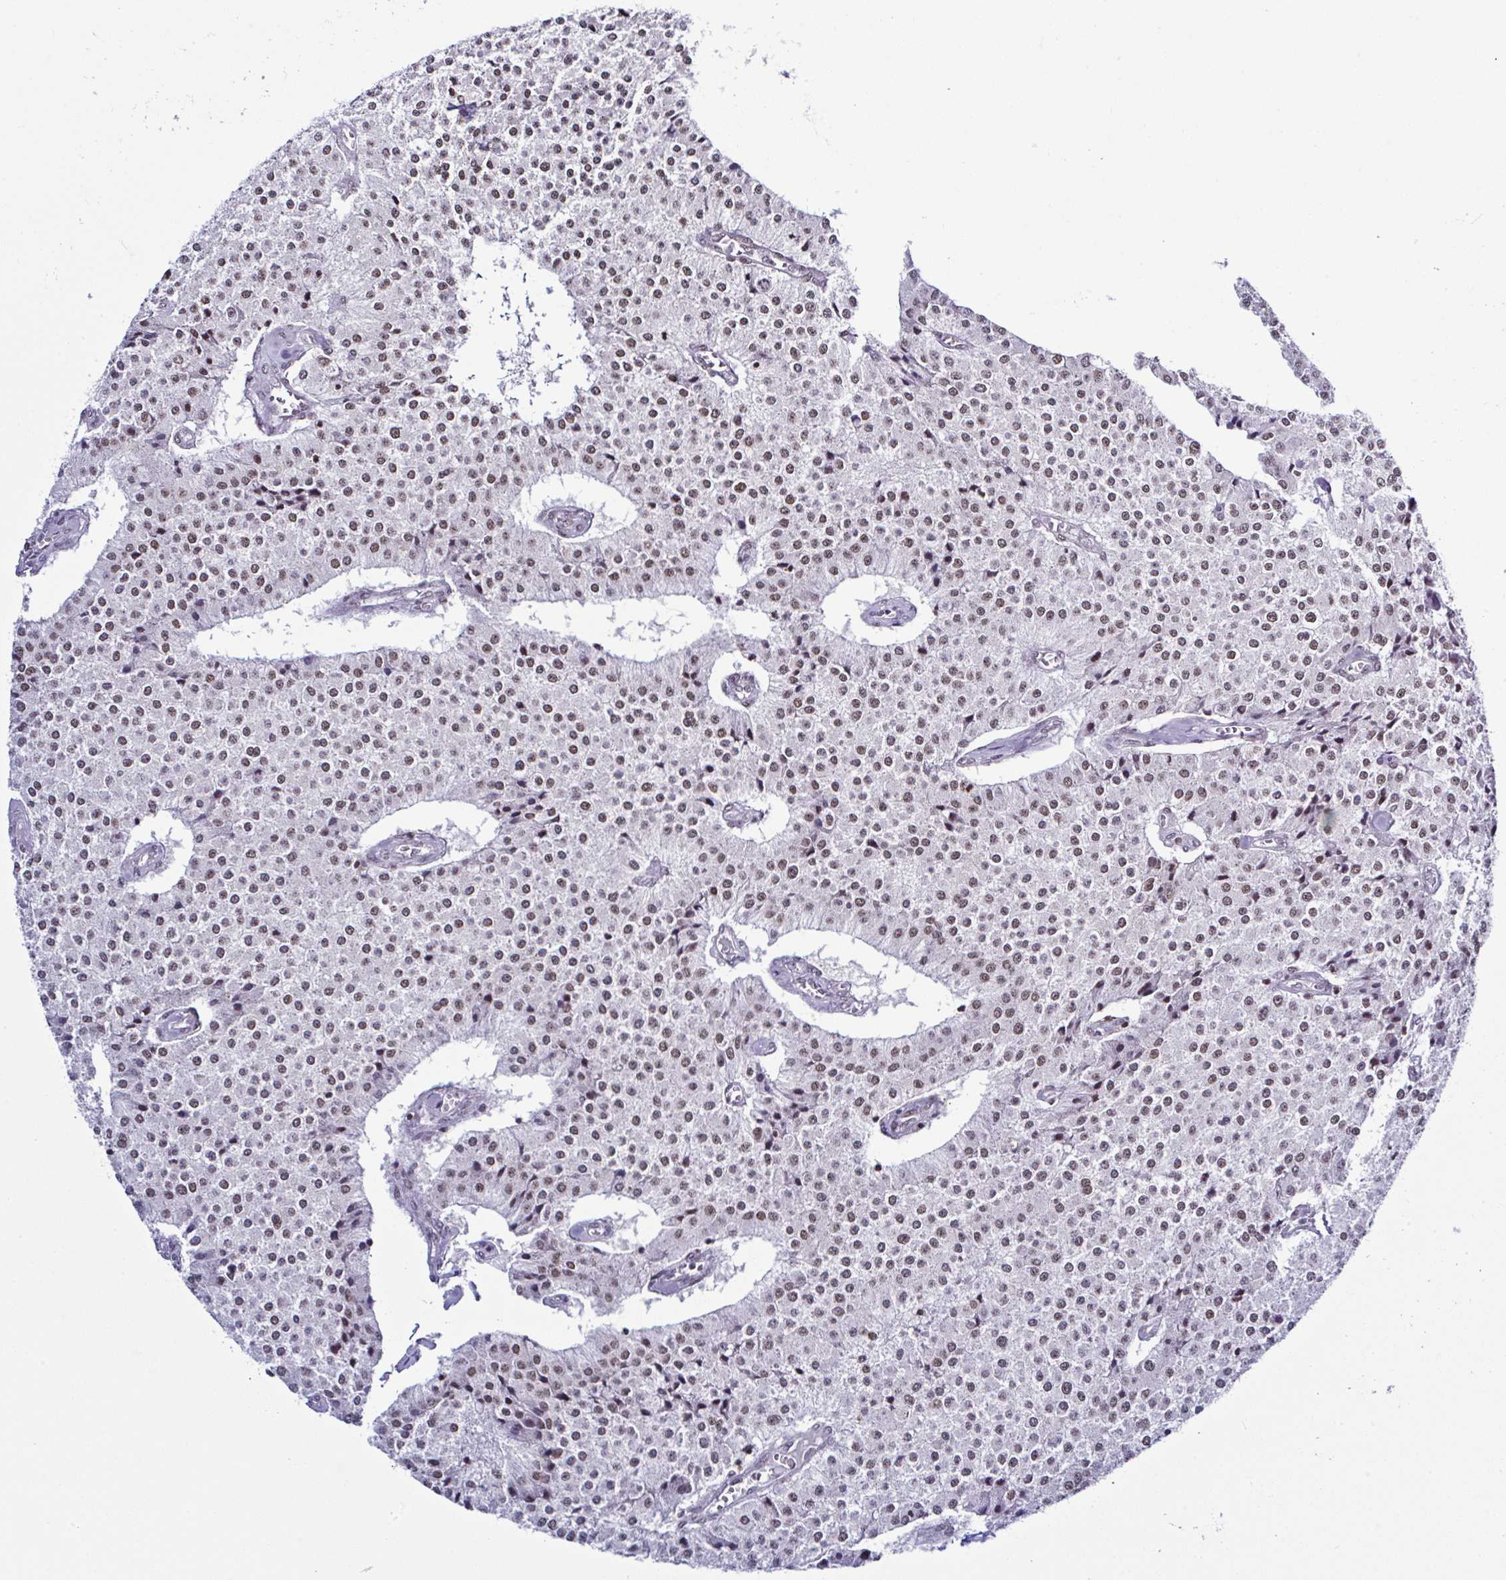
{"staining": {"intensity": "moderate", "quantity": "25%-75%", "location": "nuclear"}, "tissue": "carcinoid", "cell_type": "Tumor cells", "image_type": "cancer", "snomed": [{"axis": "morphology", "description": "Carcinoid, malignant, NOS"}, {"axis": "topography", "description": "Colon"}], "caption": "This is a histology image of immunohistochemistry (IHC) staining of malignant carcinoid, which shows moderate staining in the nuclear of tumor cells.", "gene": "DR1", "patient": {"sex": "female", "age": 52}}